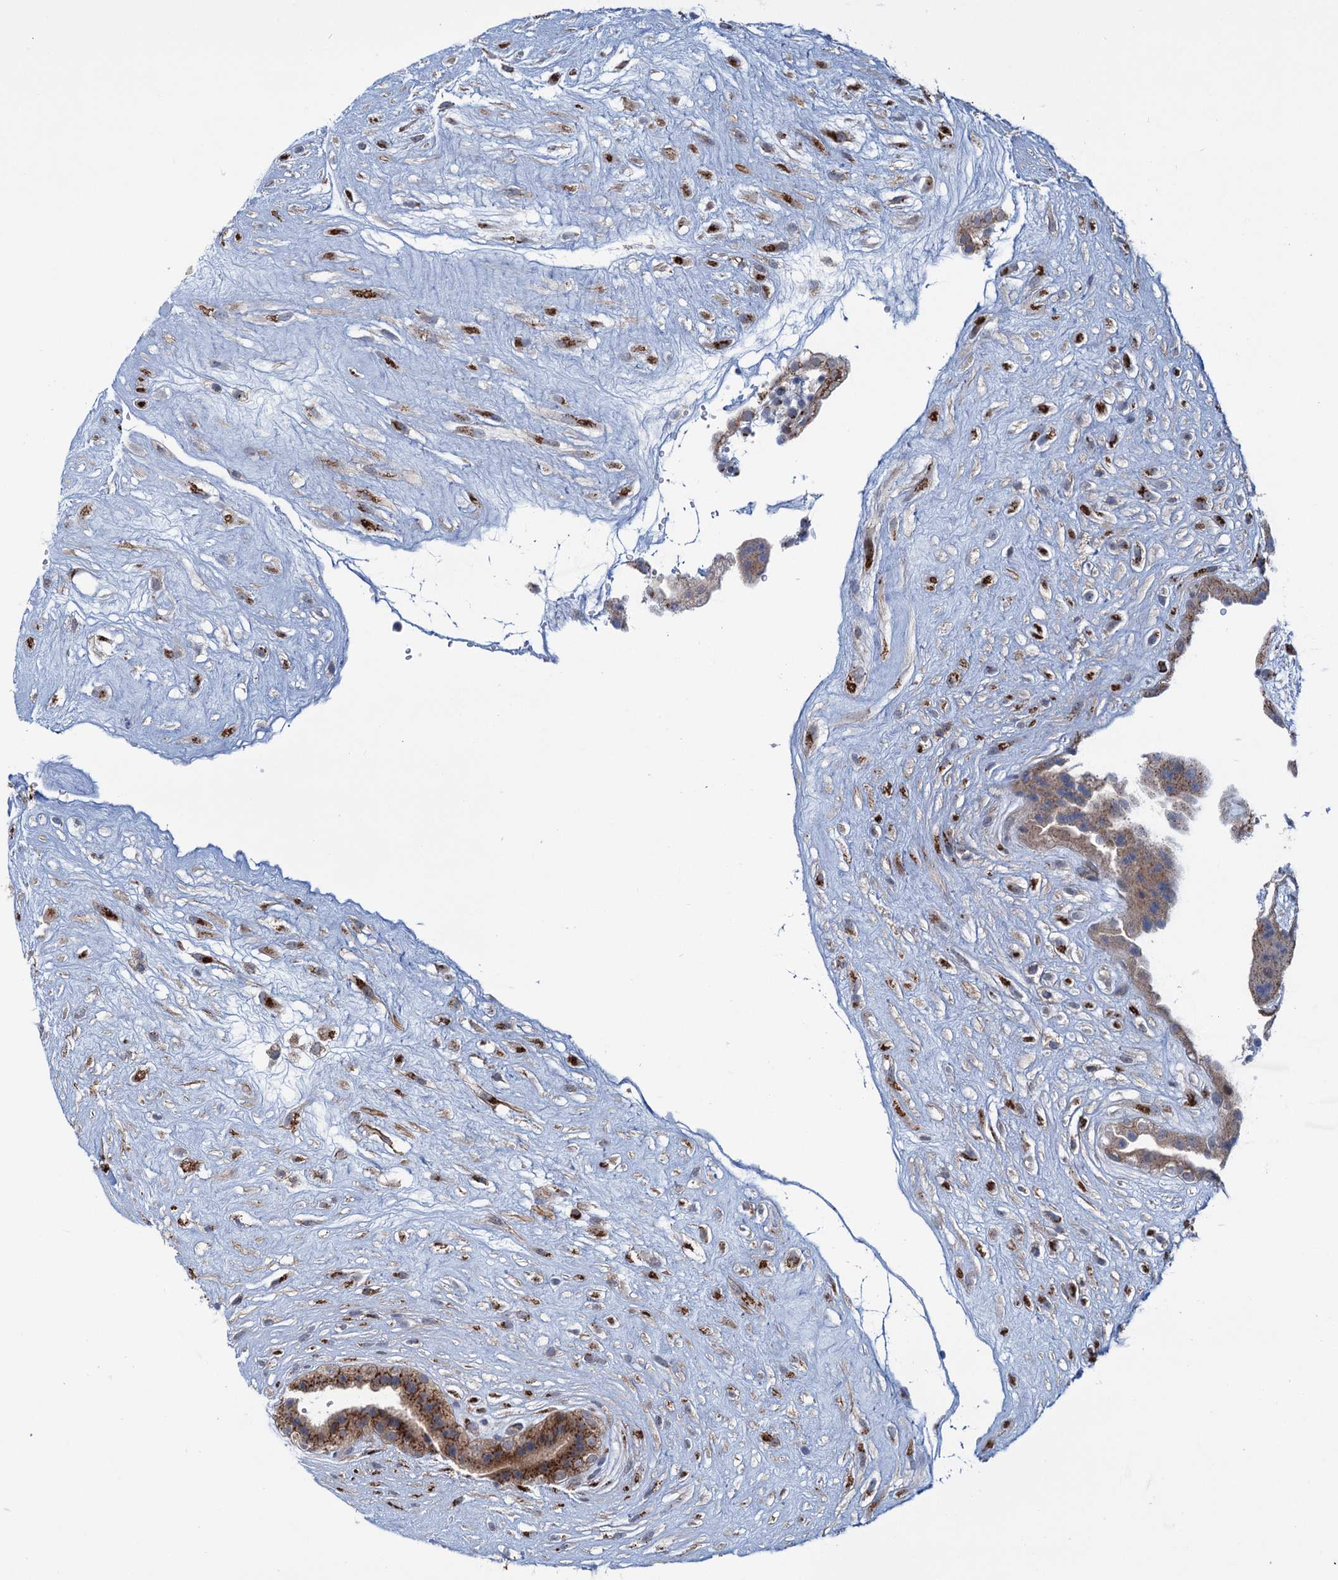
{"staining": {"intensity": "moderate", "quantity": "25%-75%", "location": "cytoplasmic/membranous"}, "tissue": "placenta", "cell_type": "Trophoblastic cells", "image_type": "normal", "snomed": [{"axis": "morphology", "description": "Normal tissue, NOS"}, {"axis": "topography", "description": "Placenta"}], "caption": "Normal placenta was stained to show a protein in brown. There is medium levels of moderate cytoplasmic/membranous staining in about 25%-75% of trophoblastic cells. Using DAB (3,3'-diaminobenzidine) (brown) and hematoxylin (blue) stains, captured at high magnification using brightfield microscopy.", "gene": "ELP4", "patient": {"sex": "female", "age": 18}}